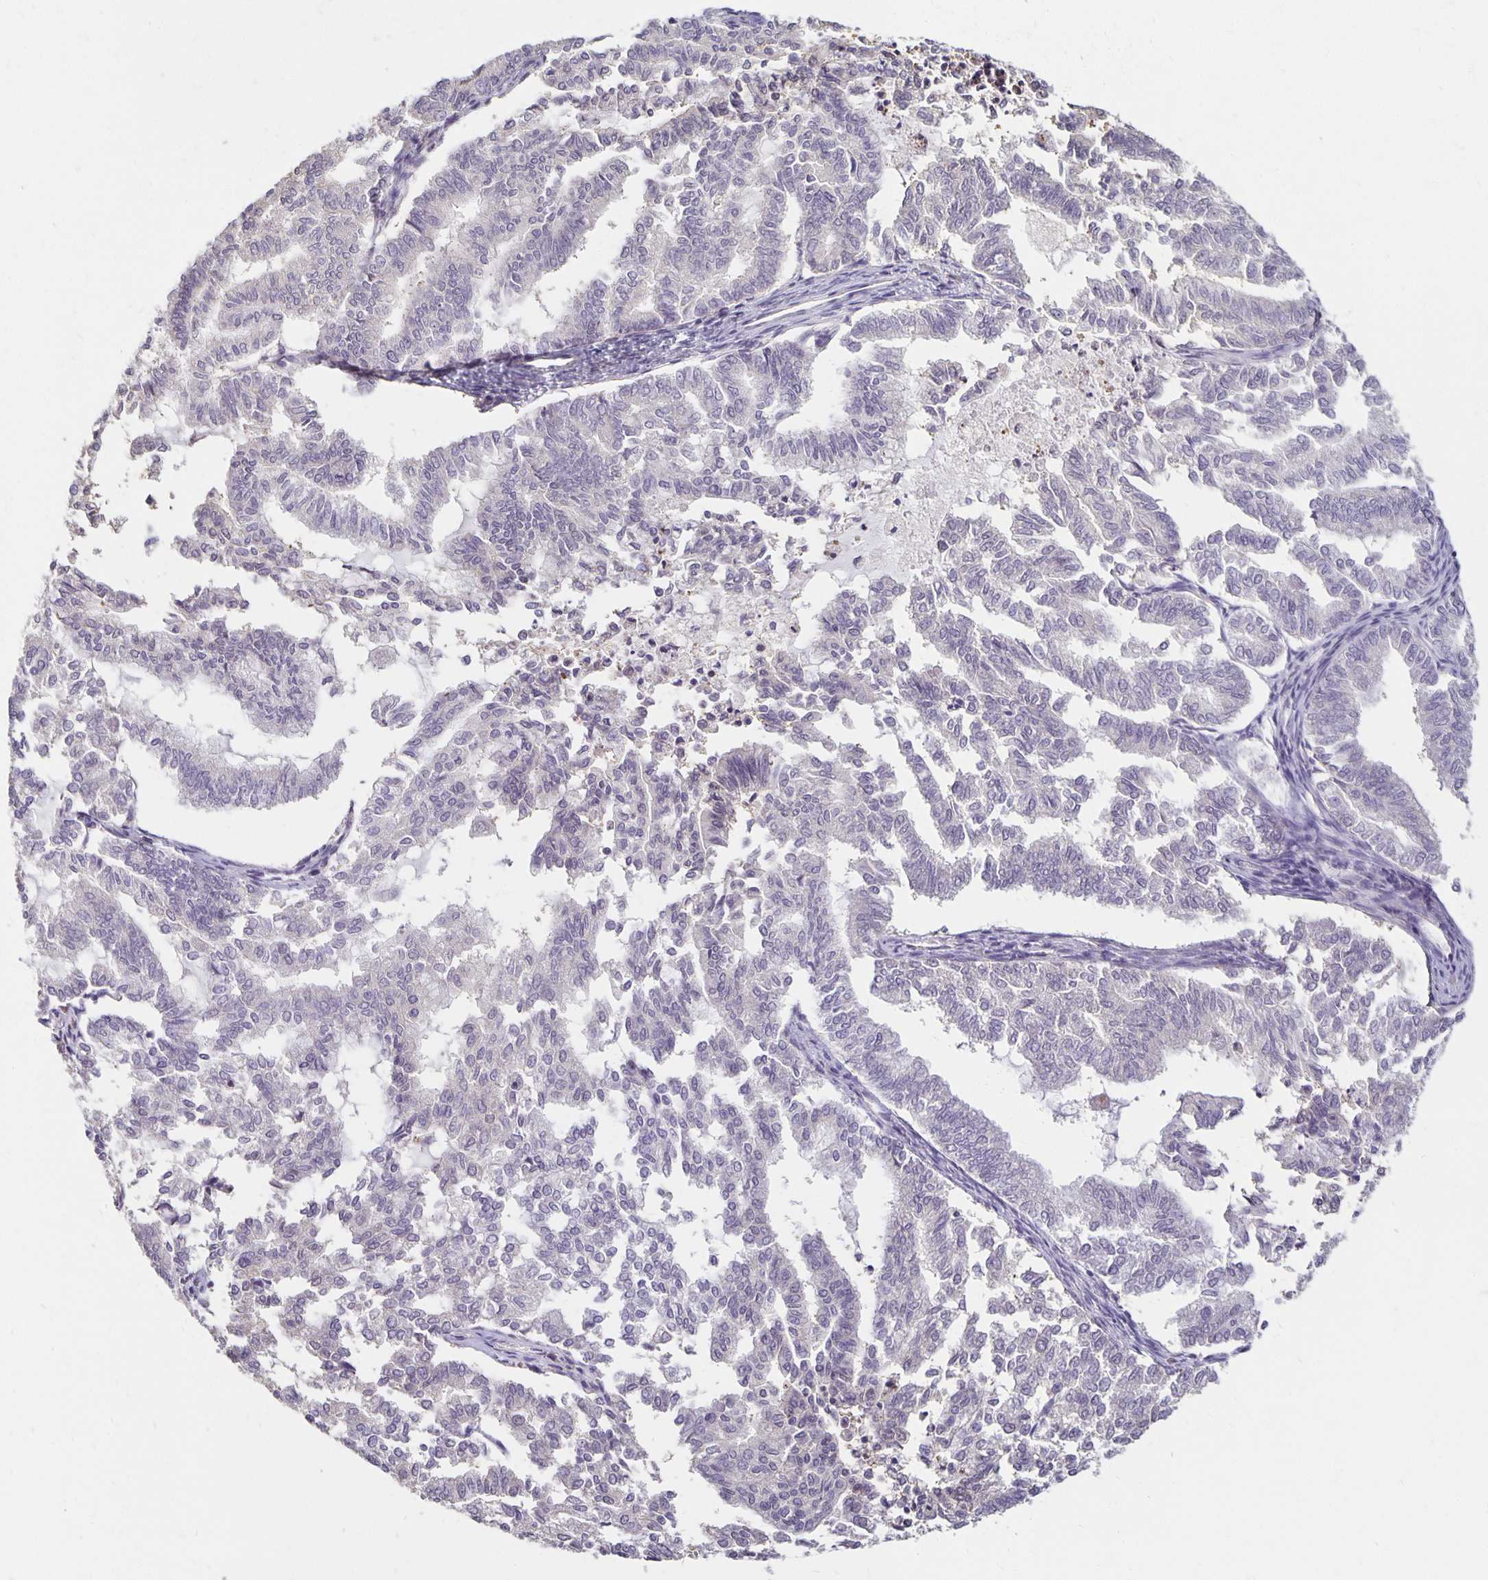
{"staining": {"intensity": "negative", "quantity": "none", "location": "none"}, "tissue": "endometrial cancer", "cell_type": "Tumor cells", "image_type": "cancer", "snomed": [{"axis": "morphology", "description": "Adenocarcinoma, NOS"}, {"axis": "topography", "description": "Endometrium"}], "caption": "Tumor cells are negative for brown protein staining in adenocarcinoma (endometrial).", "gene": "CST6", "patient": {"sex": "female", "age": 79}}